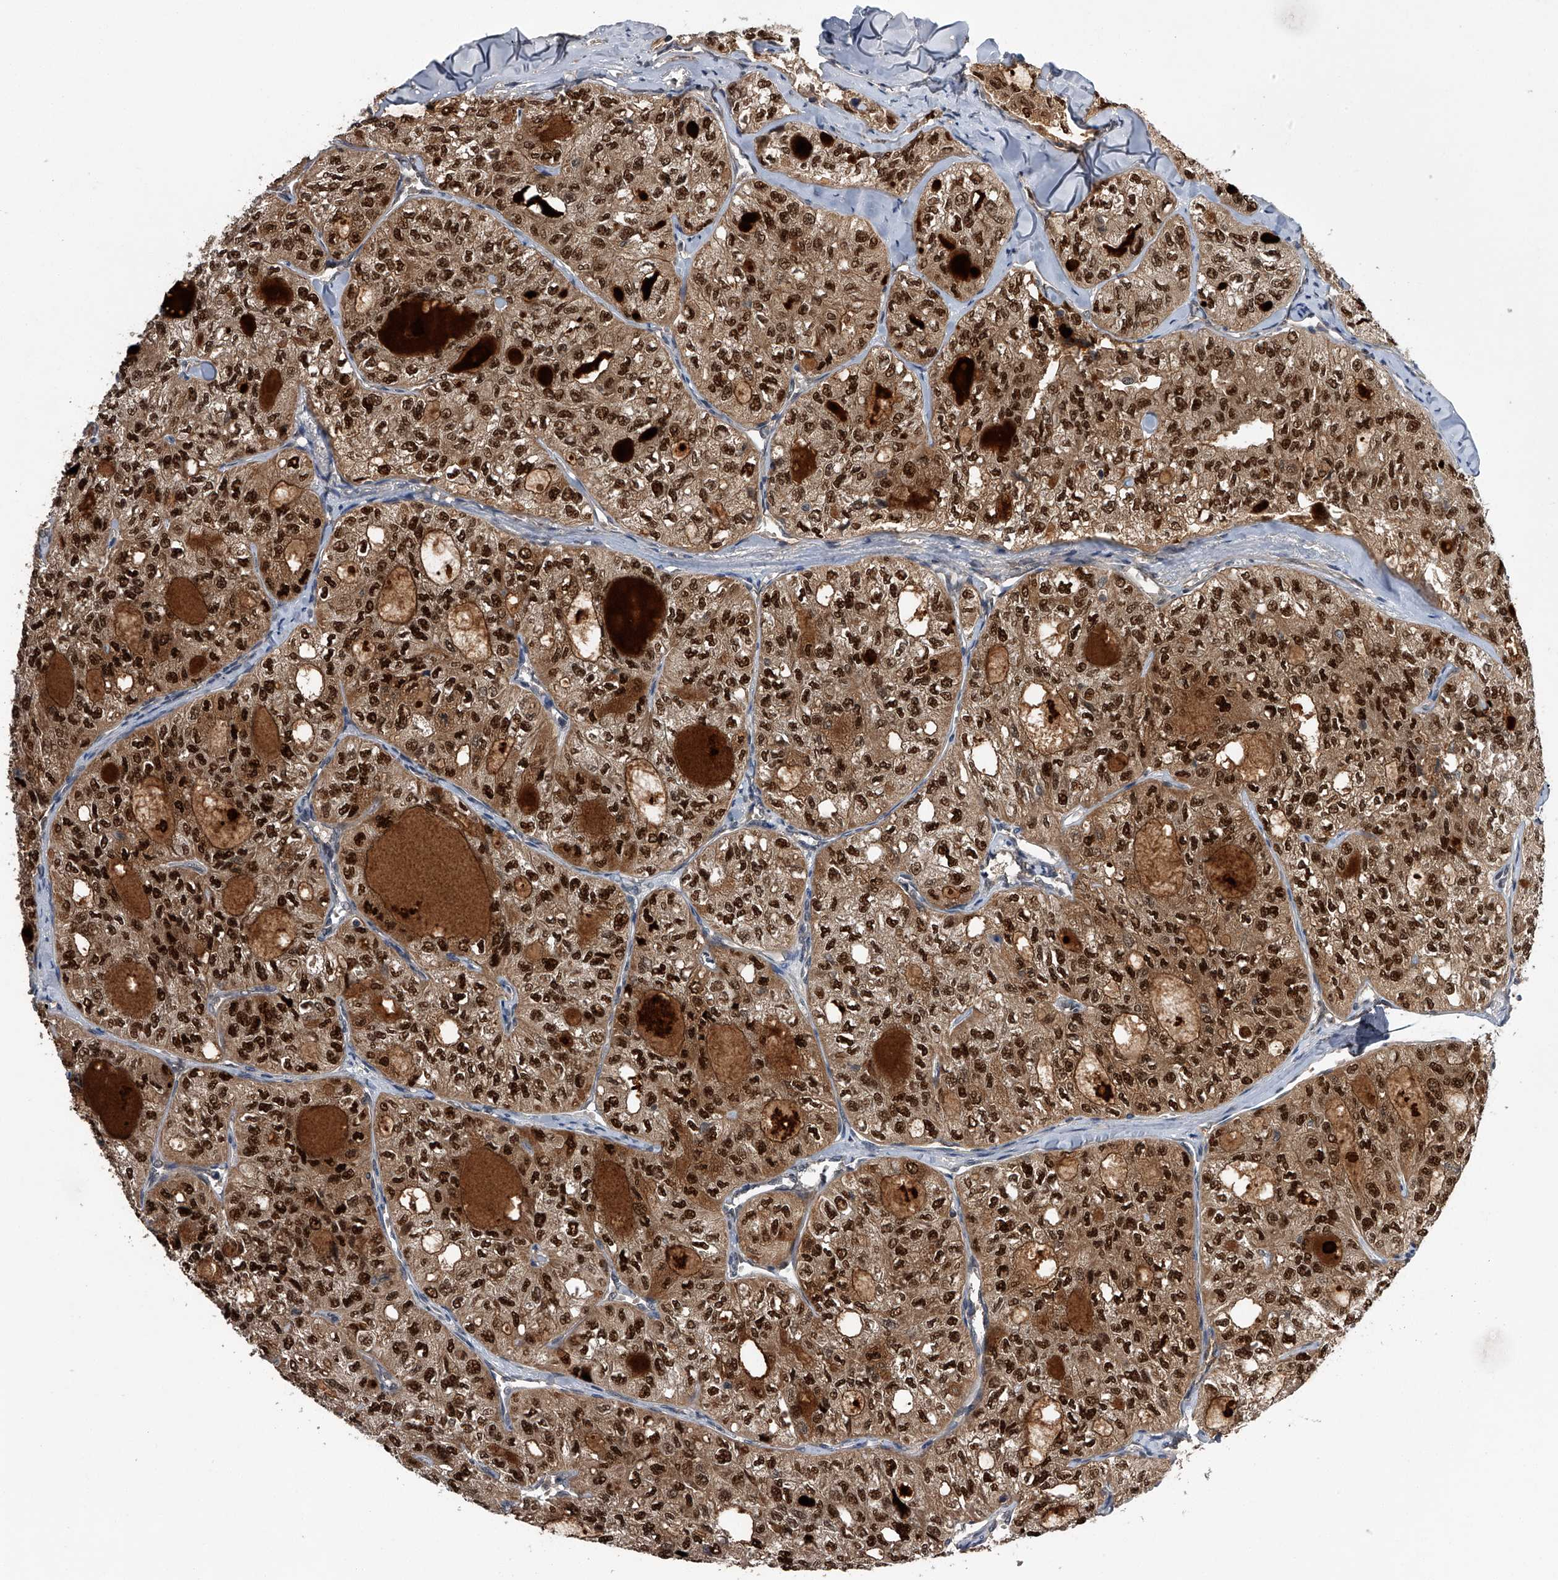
{"staining": {"intensity": "strong", "quantity": ">75%", "location": "cytoplasmic/membranous,nuclear"}, "tissue": "thyroid cancer", "cell_type": "Tumor cells", "image_type": "cancer", "snomed": [{"axis": "morphology", "description": "Follicular adenoma carcinoma, NOS"}, {"axis": "topography", "description": "Thyroid gland"}], "caption": "Thyroid cancer (follicular adenoma carcinoma) stained with a brown dye shows strong cytoplasmic/membranous and nuclear positive positivity in about >75% of tumor cells.", "gene": "SLC12A8", "patient": {"sex": "male", "age": 75}}